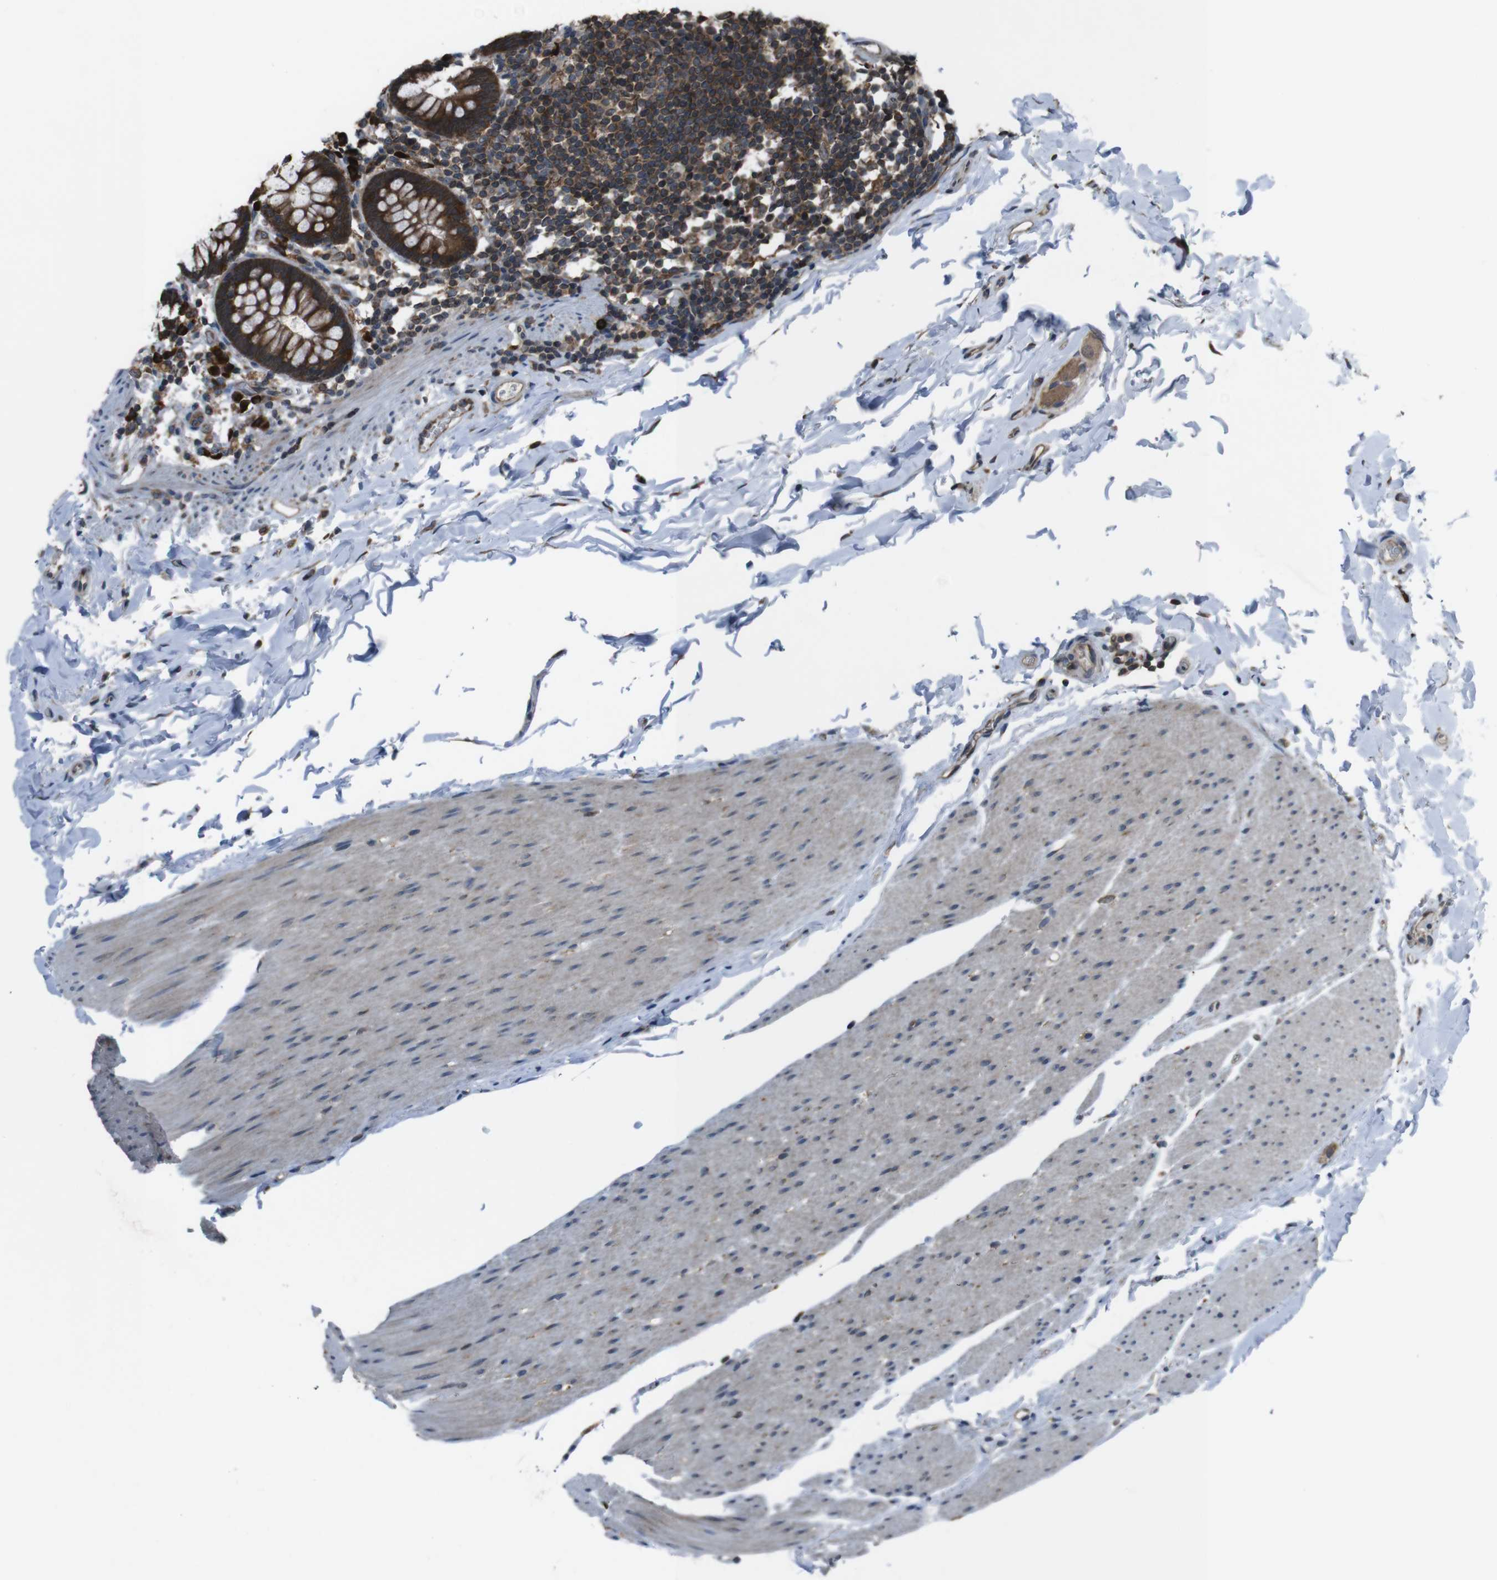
{"staining": {"intensity": "weak", "quantity": ">75%", "location": "cytoplasmic/membranous"}, "tissue": "colon", "cell_type": "Endothelial cells", "image_type": "normal", "snomed": [{"axis": "morphology", "description": "Normal tissue, NOS"}, {"axis": "topography", "description": "Colon"}], "caption": "Immunohistochemistry (IHC) photomicrograph of unremarkable colon: colon stained using IHC displays low levels of weak protein expression localized specifically in the cytoplasmic/membranous of endothelial cells, appearing as a cytoplasmic/membranous brown color.", "gene": "SSR3", "patient": {"sex": "female", "age": 80}}